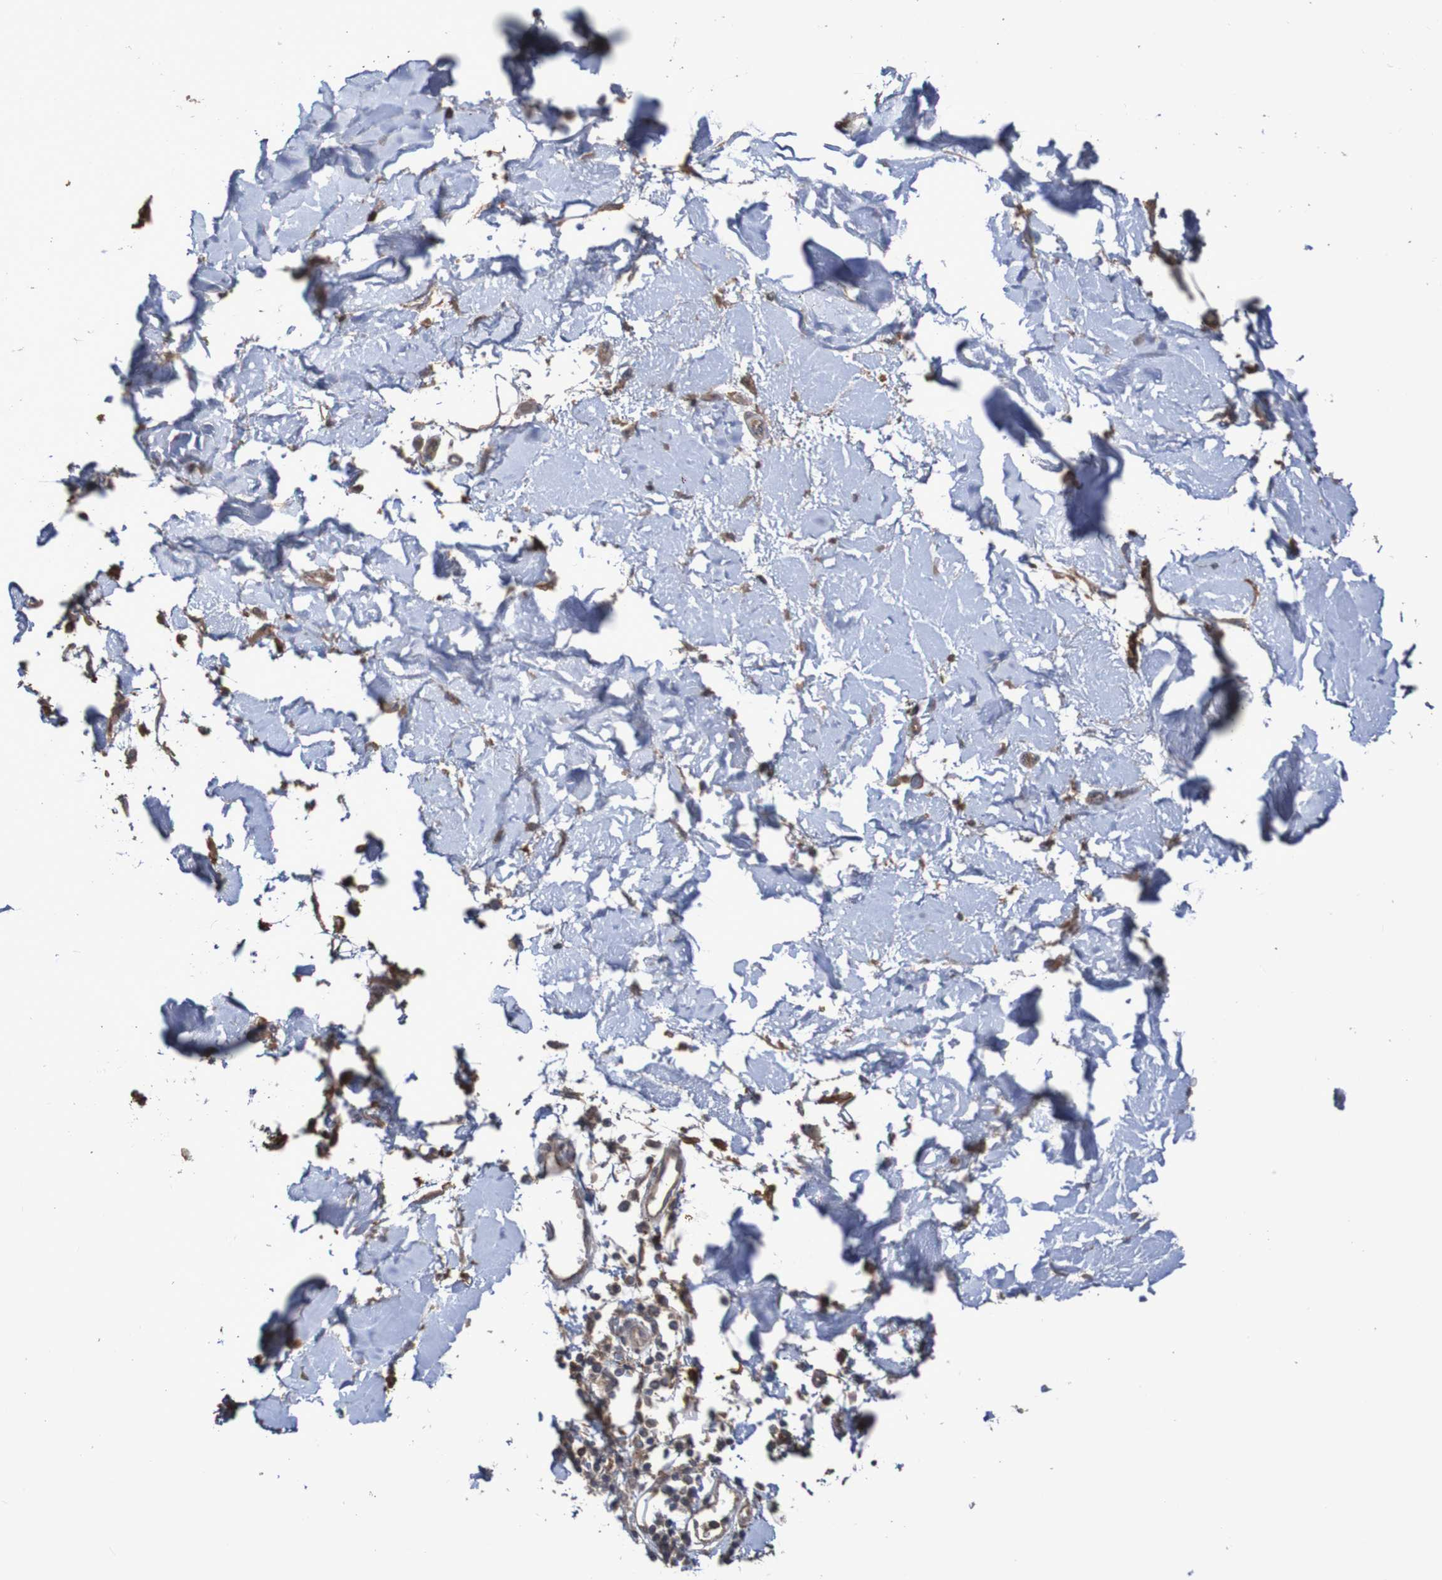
{"staining": {"intensity": "moderate", "quantity": ">75%", "location": "cytoplasmic/membranous"}, "tissue": "adipose tissue", "cell_type": "Adipocytes", "image_type": "normal", "snomed": [{"axis": "morphology", "description": "Squamous cell carcinoma, NOS"}, {"axis": "topography", "description": "Skin"}], "caption": "An IHC image of unremarkable tissue is shown. Protein staining in brown highlights moderate cytoplasmic/membranous positivity in adipose tissue within adipocytes. The staining is performed using DAB brown chromogen to label protein expression. The nuclei are counter-stained blue using hematoxylin.", "gene": "PHYH", "patient": {"sex": "male", "age": 83}}